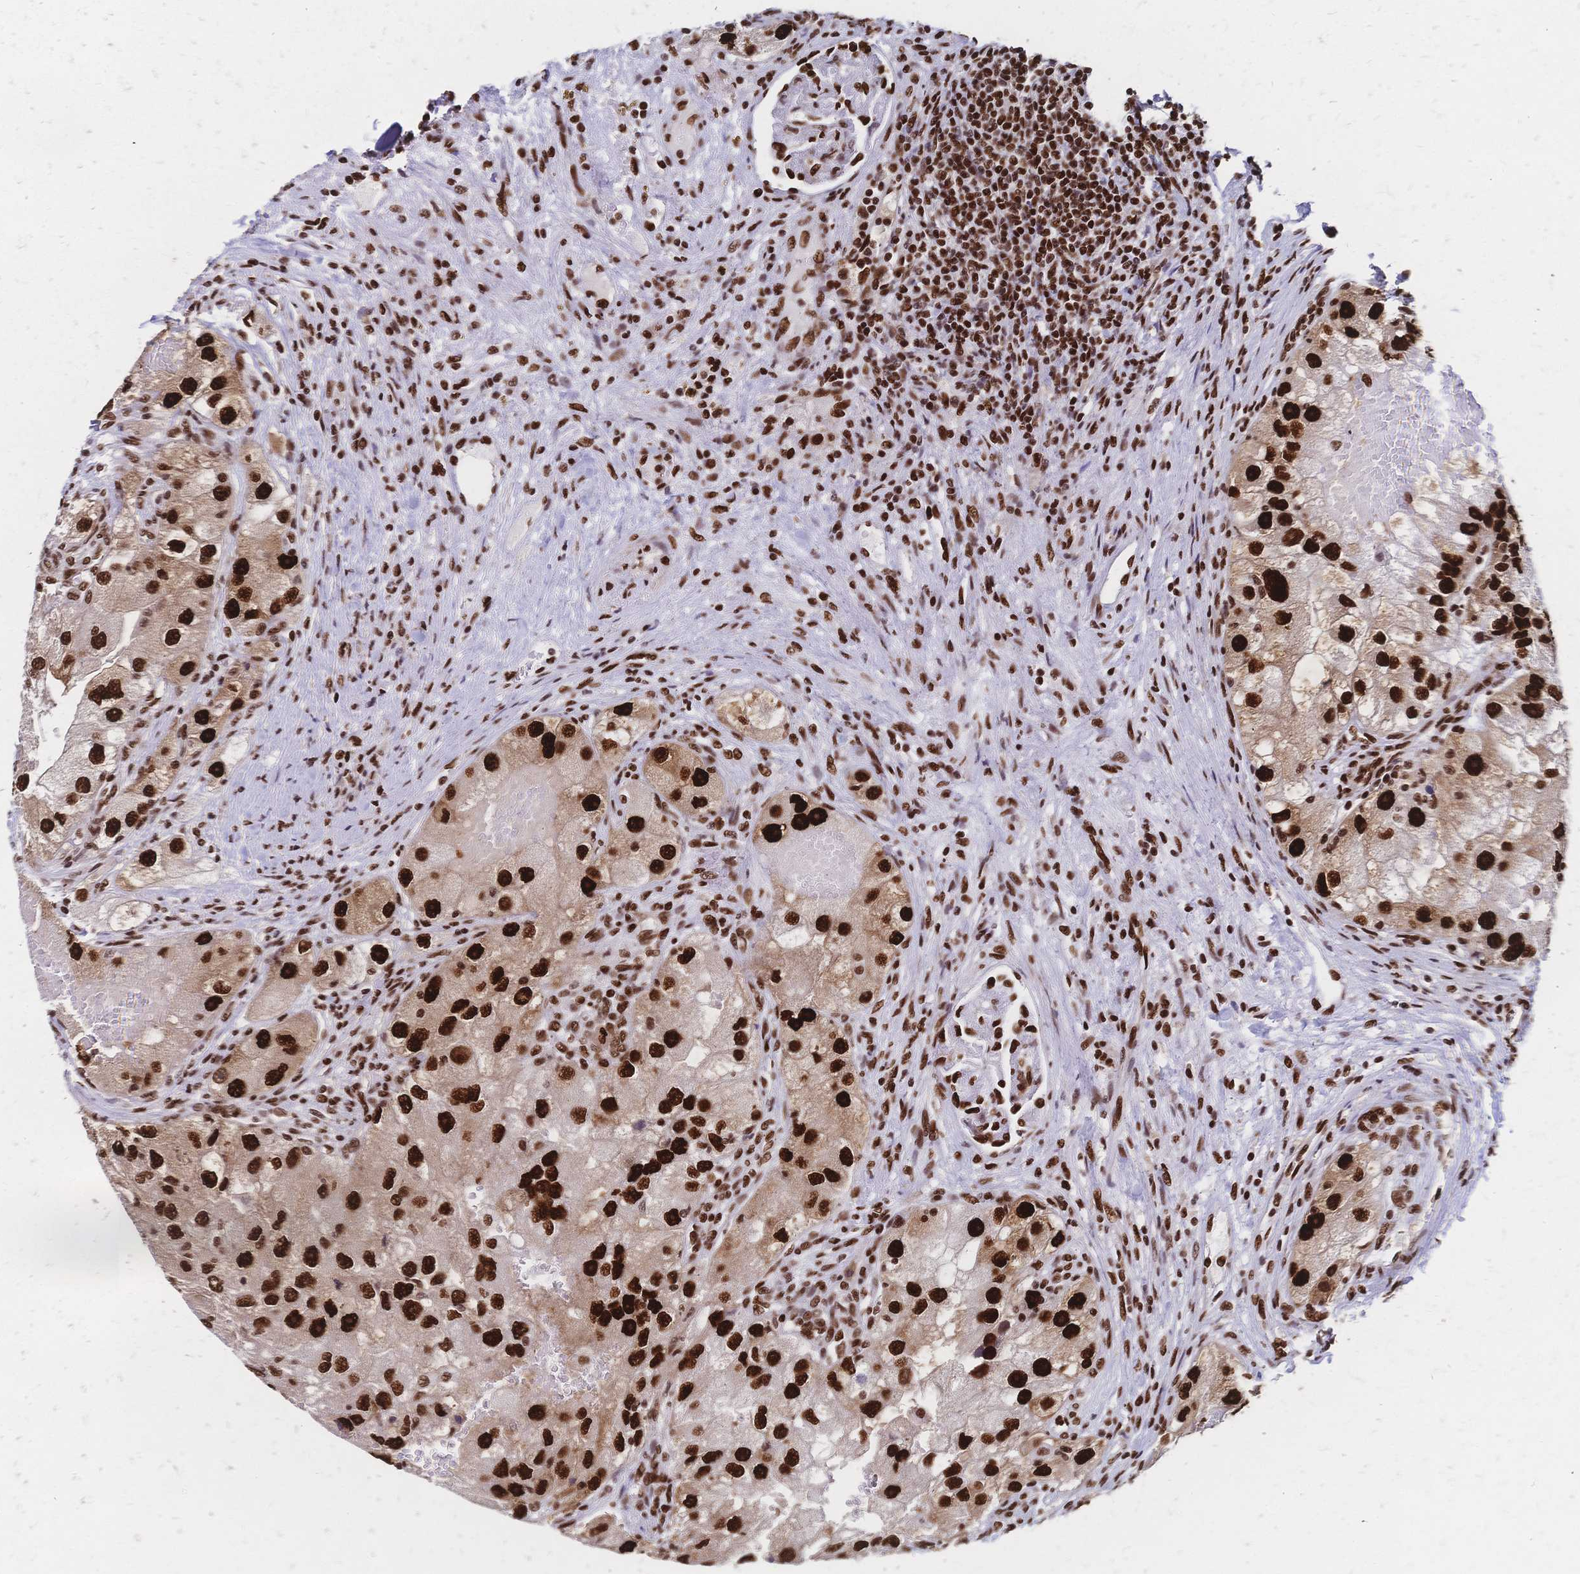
{"staining": {"intensity": "strong", "quantity": ">75%", "location": "nuclear"}, "tissue": "renal cancer", "cell_type": "Tumor cells", "image_type": "cancer", "snomed": [{"axis": "morphology", "description": "Adenocarcinoma, NOS"}, {"axis": "topography", "description": "Kidney"}], "caption": "A brown stain shows strong nuclear positivity of a protein in renal cancer (adenocarcinoma) tumor cells. The protein of interest is shown in brown color, while the nuclei are stained blue.", "gene": "HDGF", "patient": {"sex": "male", "age": 63}}